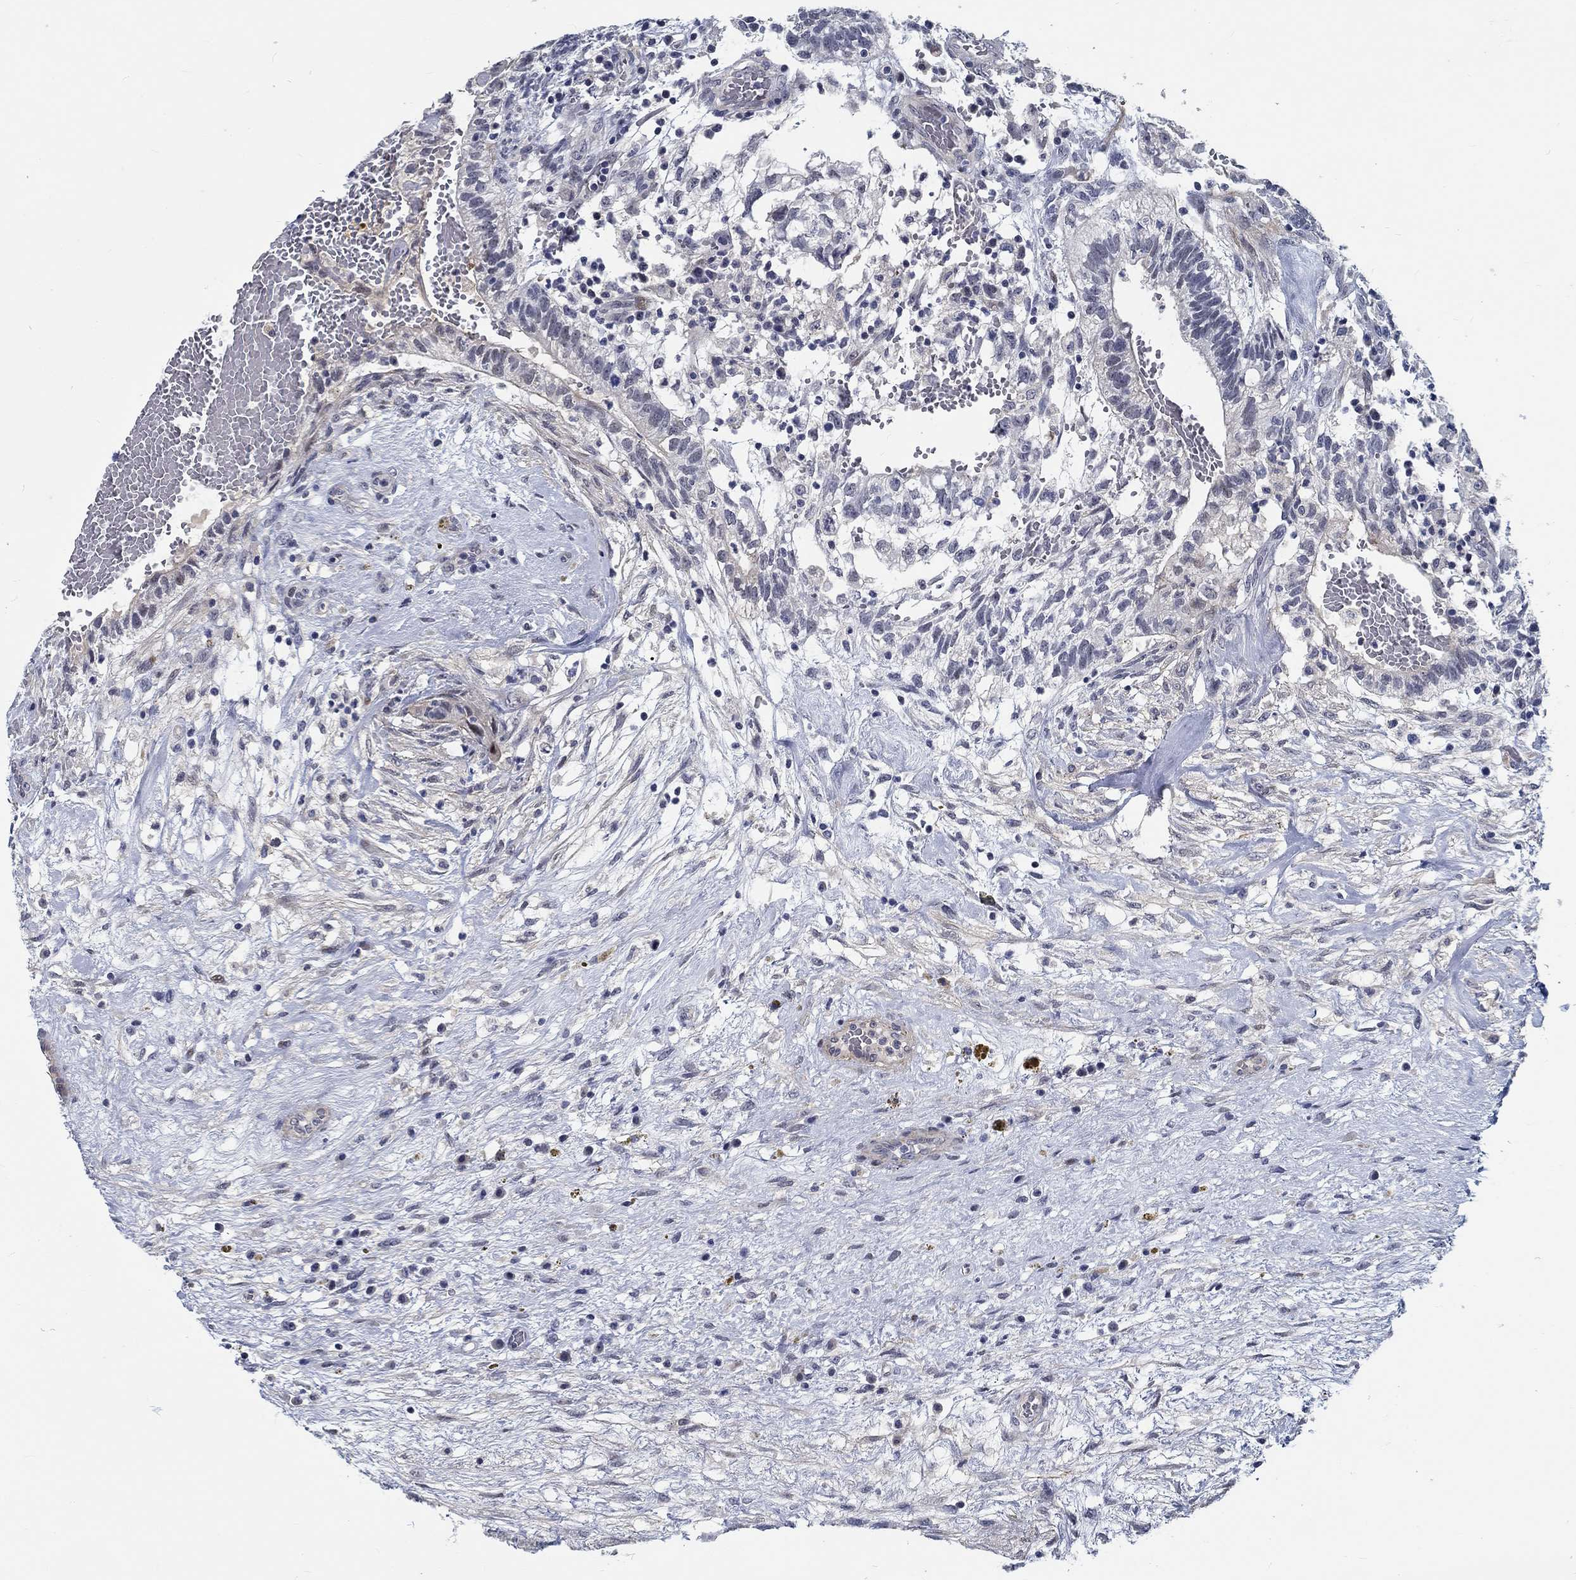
{"staining": {"intensity": "negative", "quantity": "none", "location": "none"}, "tissue": "testis cancer", "cell_type": "Tumor cells", "image_type": "cancer", "snomed": [{"axis": "morphology", "description": "Normal tissue, NOS"}, {"axis": "morphology", "description": "Carcinoma, Embryonal, NOS"}, {"axis": "topography", "description": "Testis"}, {"axis": "topography", "description": "Epididymis"}], "caption": "IHC histopathology image of embryonal carcinoma (testis) stained for a protein (brown), which displays no expression in tumor cells.", "gene": "MYBPC1", "patient": {"sex": "male", "age": 32}}